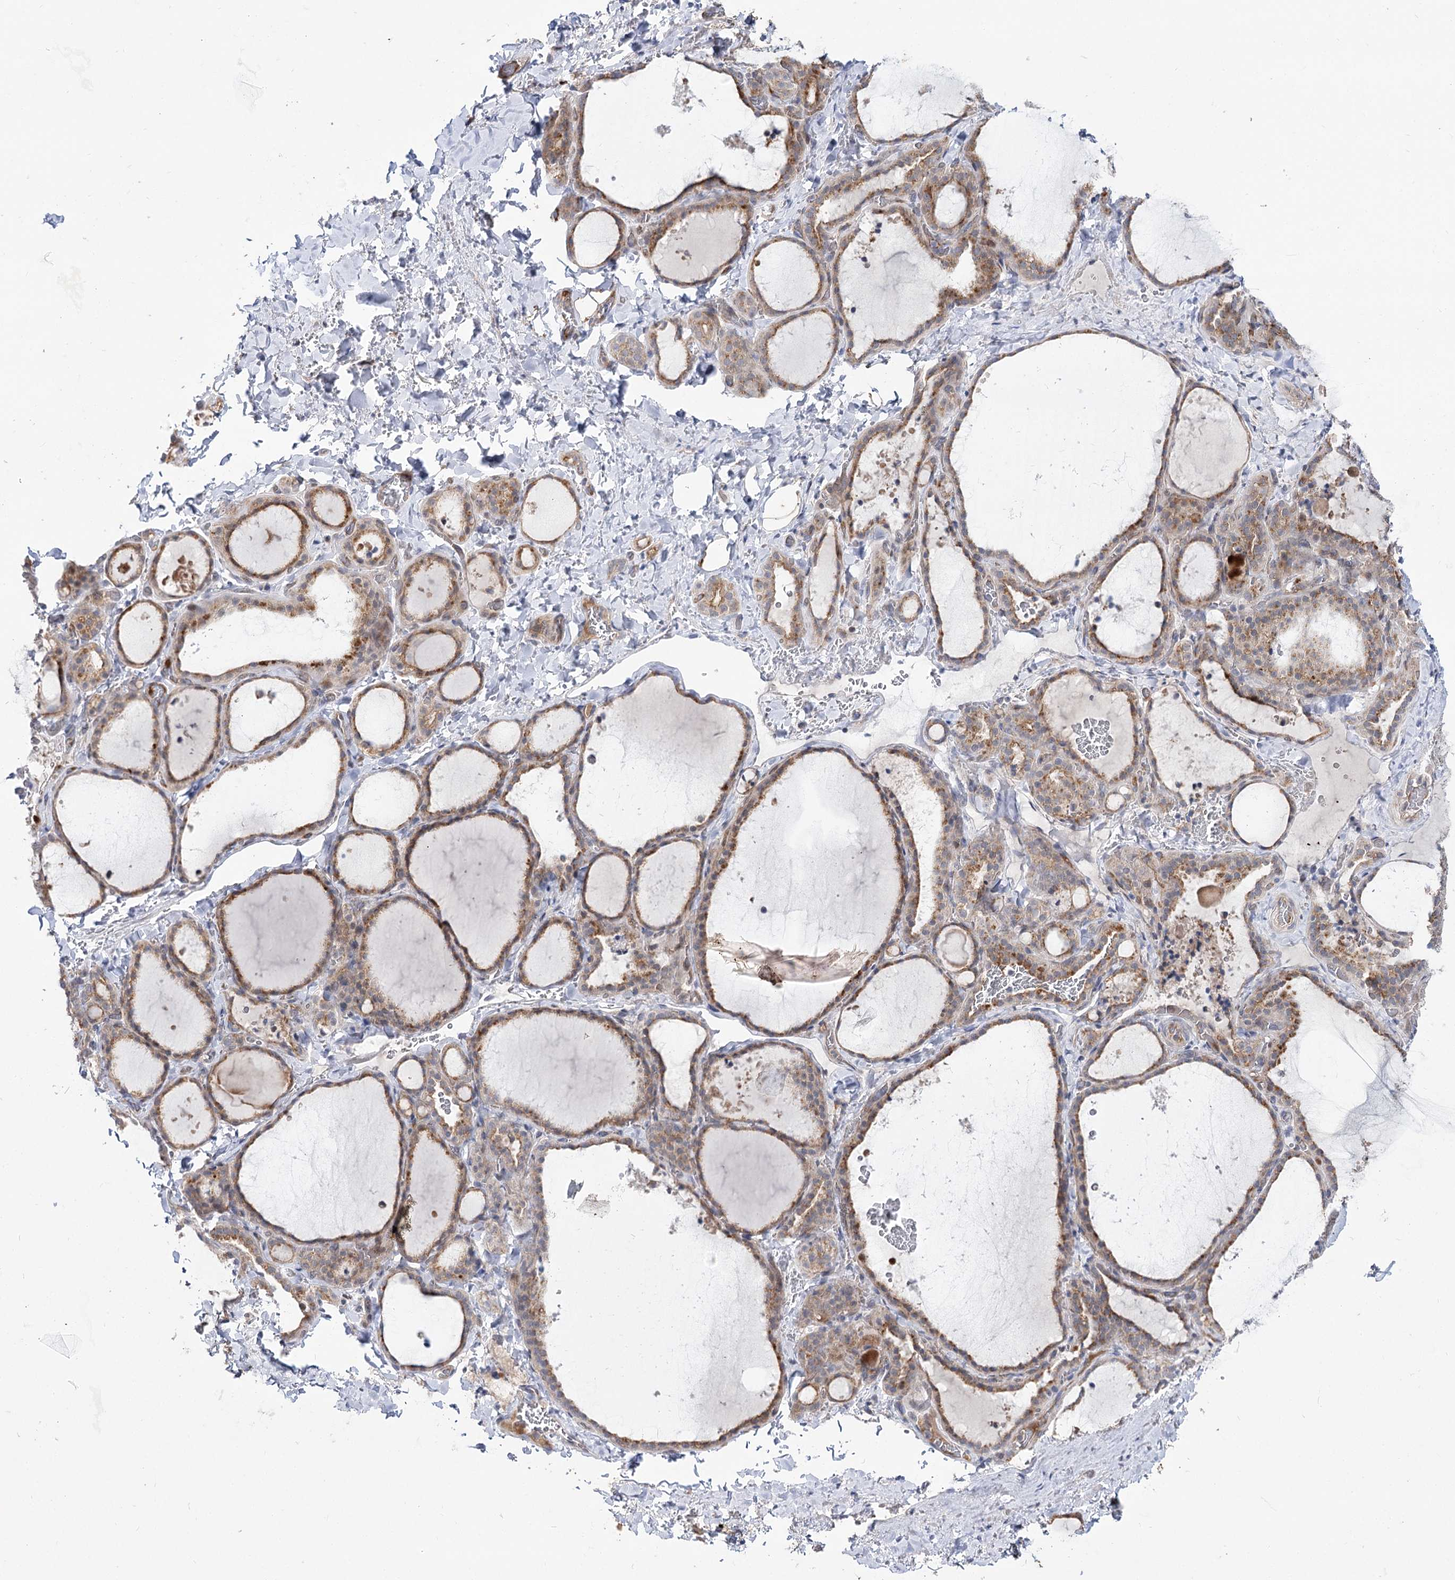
{"staining": {"intensity": "moderate", "quantity": ">75%", "location": "cytoplasmic/membranous"}, "tissue": "thyroid gland", "cell_type": "Glandular cells", "image_type": "normal", "snomed": [{"axis": "morphology", "description": "Normal tissue, NOS"}, {"axis": "topography", "description": "Thyroid gland"}], "caption": "A brown stain shows moderate cytoplasmic/membranous positivity of a protein in glandular cells of benign thyroid gland.", "gene": "ARHGAP32", "patient": {"sex": "female", "age": 22}}